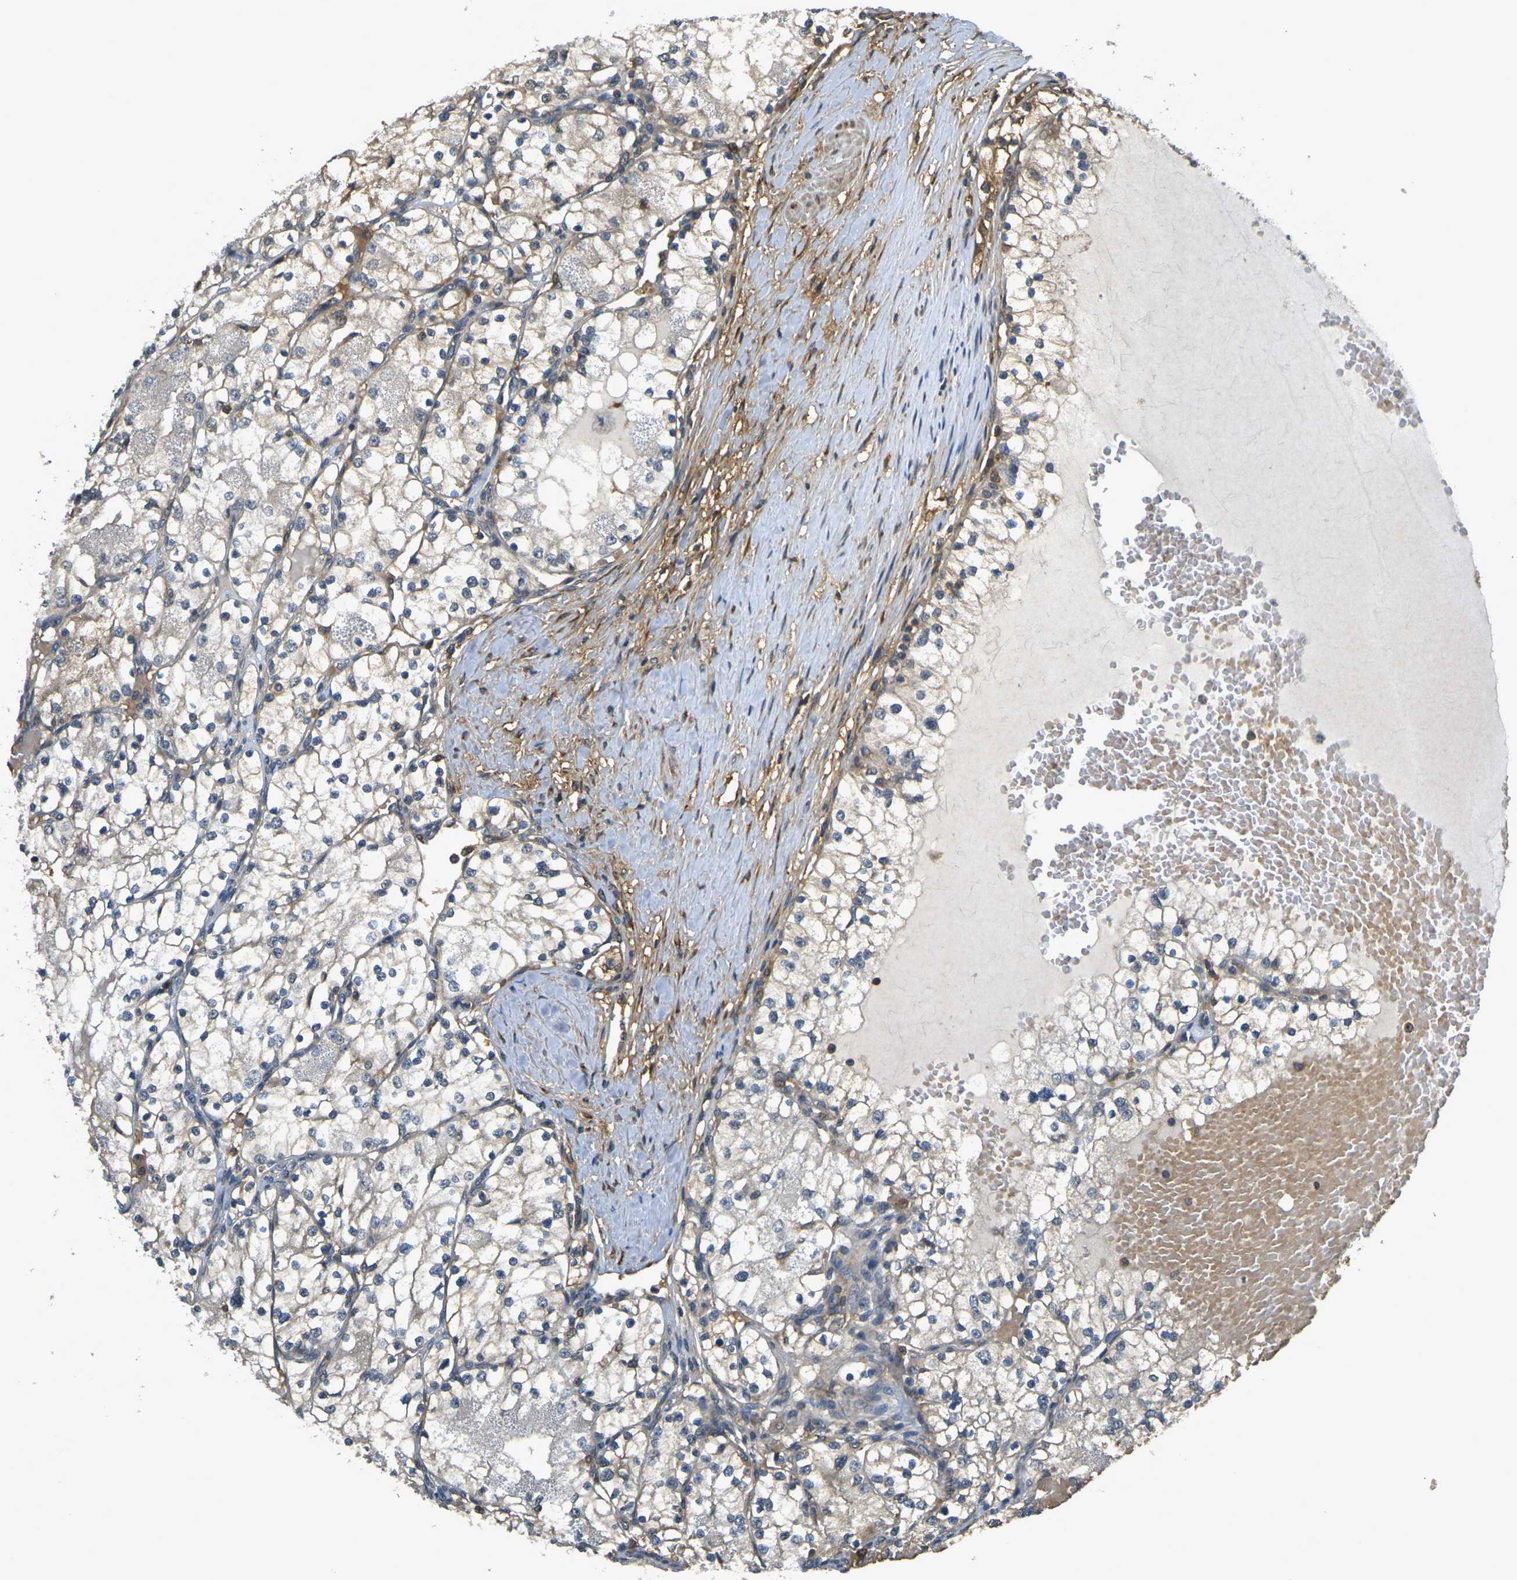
{"staining": {"intensity": "weak", "quantity": ">75%", "location": "cytoplasmic/membranous"}, "tissue": "renal cancer", "cell_type": "Tumor cells", "image_type": "cancer", "snomed": [{"axis": "morphology", "description": "Adenocarcinoma, NOS"}, {"axis": "topography", "description": "Kidney"}], "caption": "This is a micrograph of IHC staining of adenocarcinoma (renal), which shows weak positivity in the cytoplasmic/membranous of tumor cells.", "gene": "CAST", "patient": {"sex": "male", "age": 68}}